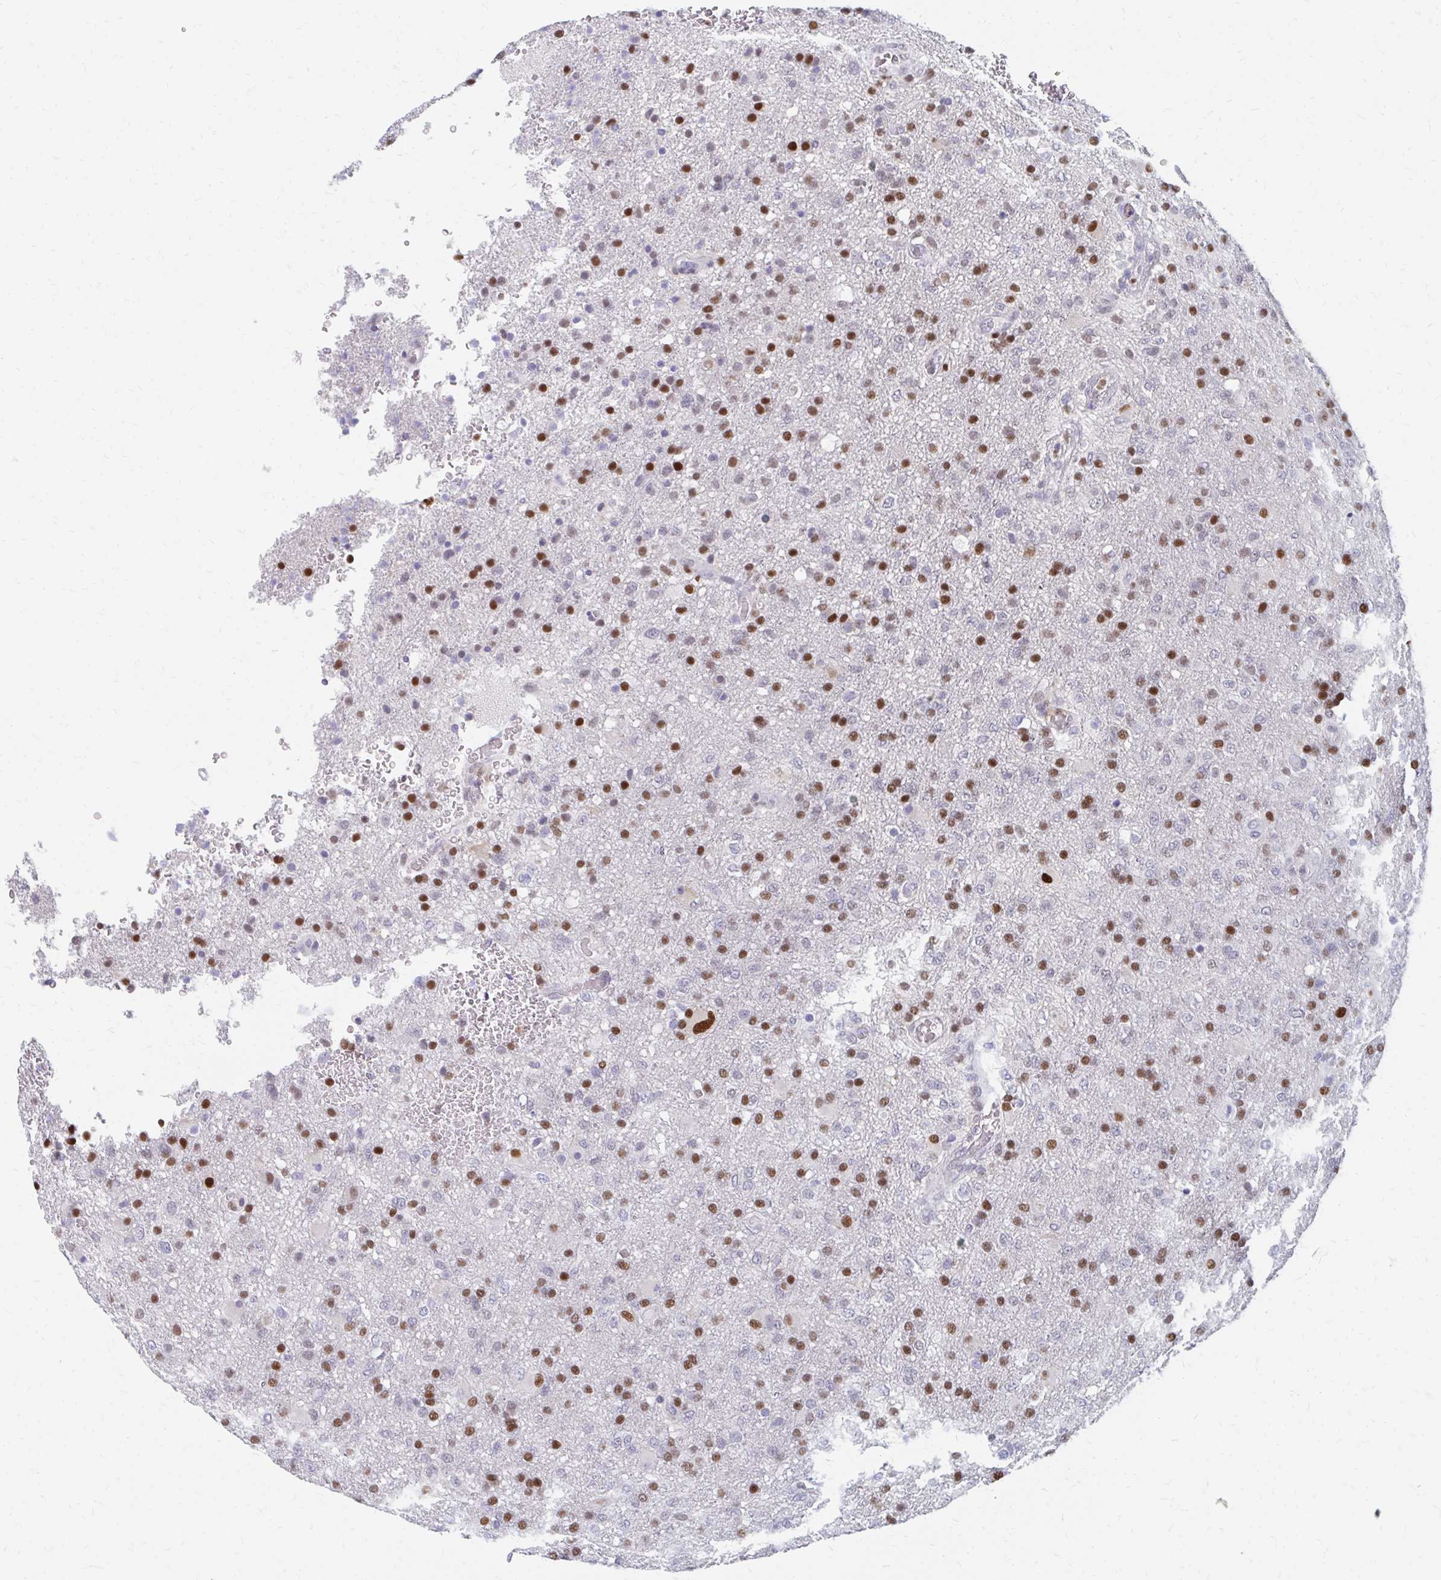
{"staining": {"intensity": "moderate", "quantity": "25%-75%", "location": "nuclear"}, "tissue": "glioma", "cell_type": "Tumor cells", "image_type": "cancer", "snomed": [{"axis": "morphology", "description": "Glioma, malignant, High grade"}, {"axis": "topography", "description": "Brain"}], "caption": "Human glioma stained with a brown dye shows moderate nuclear positive positivity in about 25%-75% of tumor cells.", "gene": "PLK3", "patient": {"sex": "female", "age": 74}}